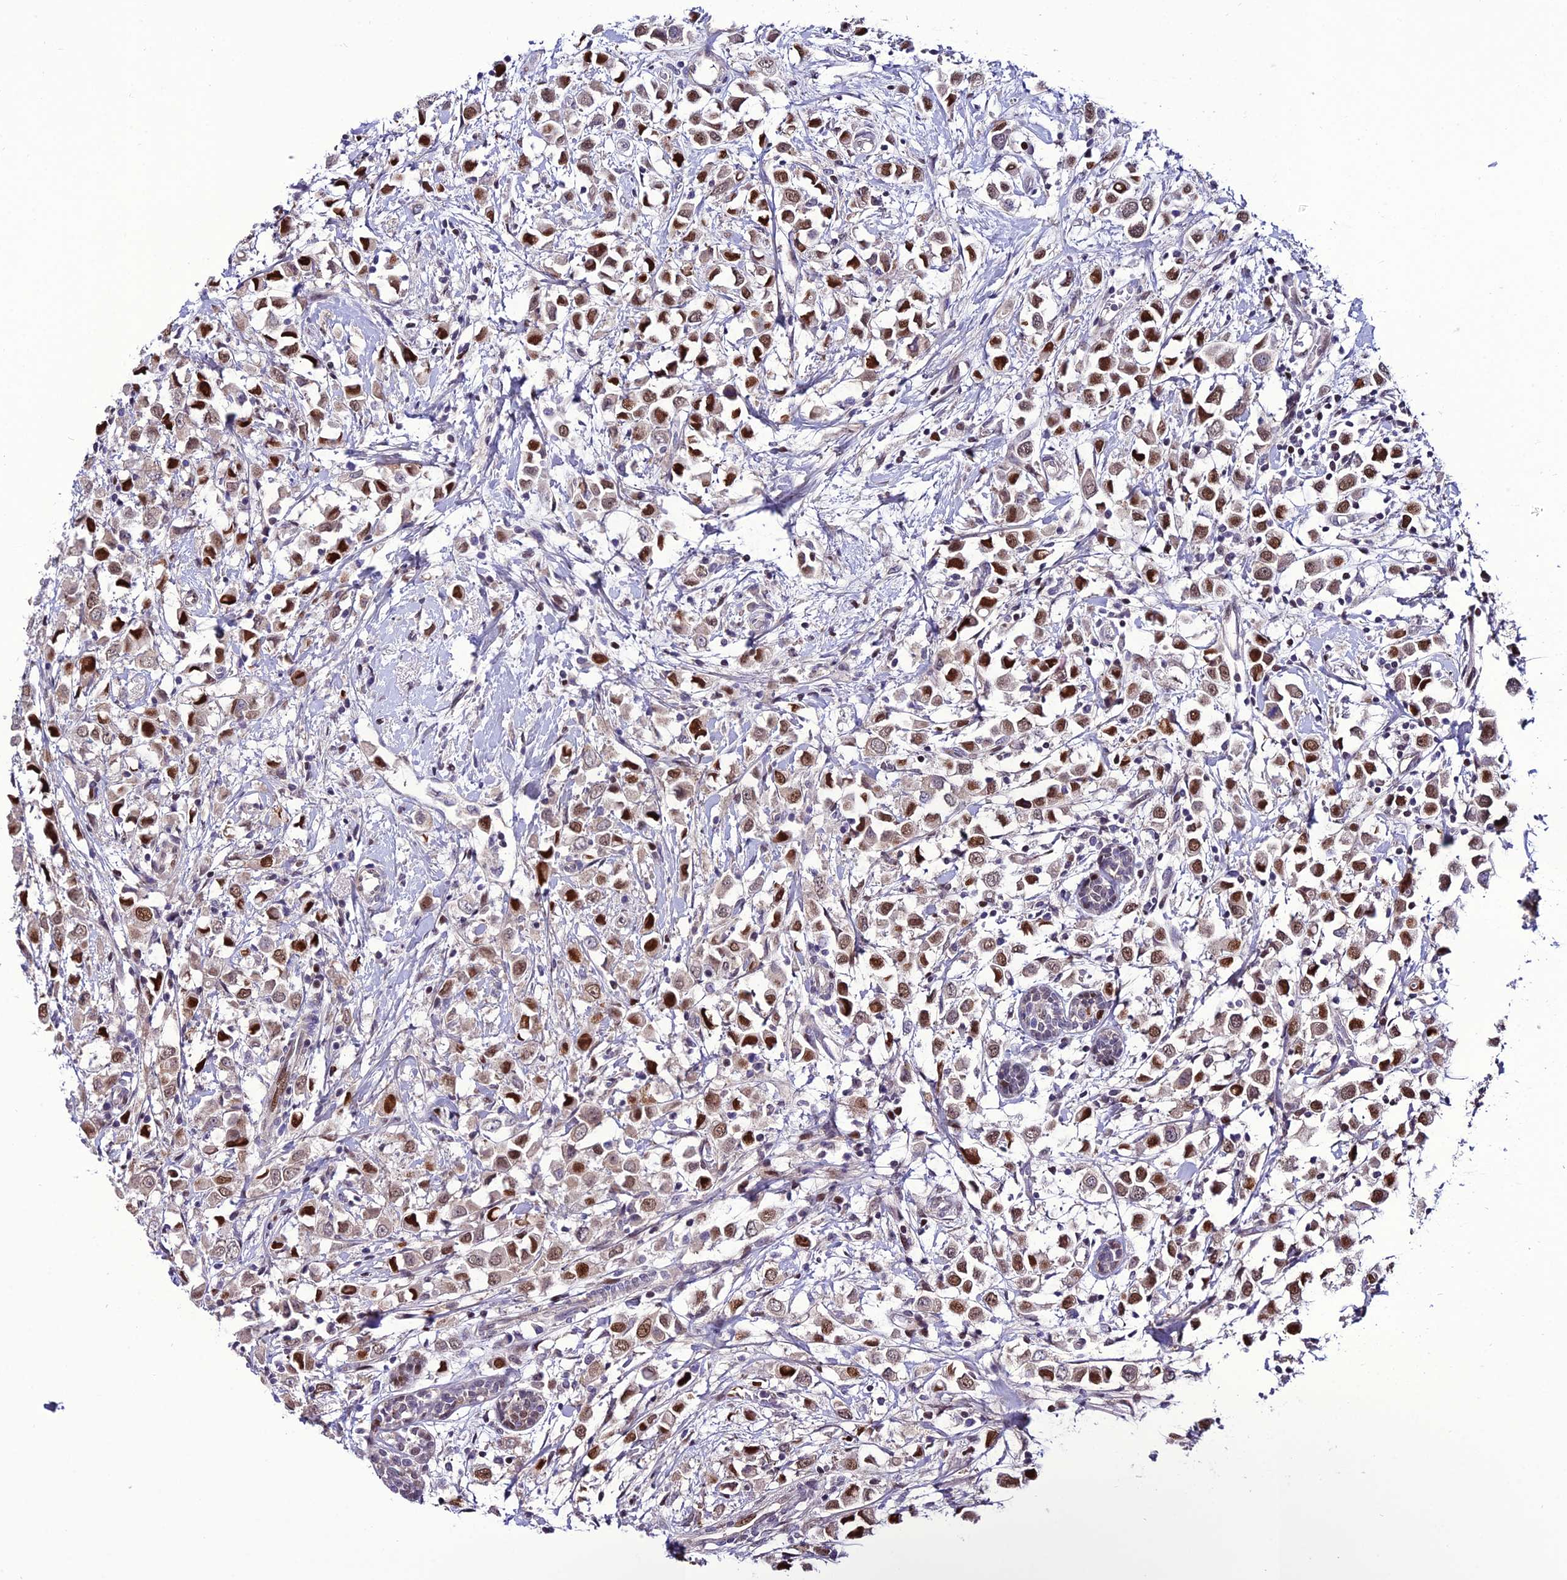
{"staining": {"intensity": "strong", "quantity": ">75%", "location": "nuclear"}, "tissue": "breast cancer", "cell_type": "Tumor cells", "image_type": "cancer", "snomed": [{"axis": "morphology", "description": "Duct carcinoma"}, {"axis": "topography", "description": "Breast"}], "caption": "The immunohistochemical stain labels strong nuclear positivity in tumor cells of breast cancer (intraductal carcinoma) tissue. (DAB IHC with brightfield microscopy, high magnification).", "gene": "ZNF707", "patient": {"sex": "female", "age": 61}}